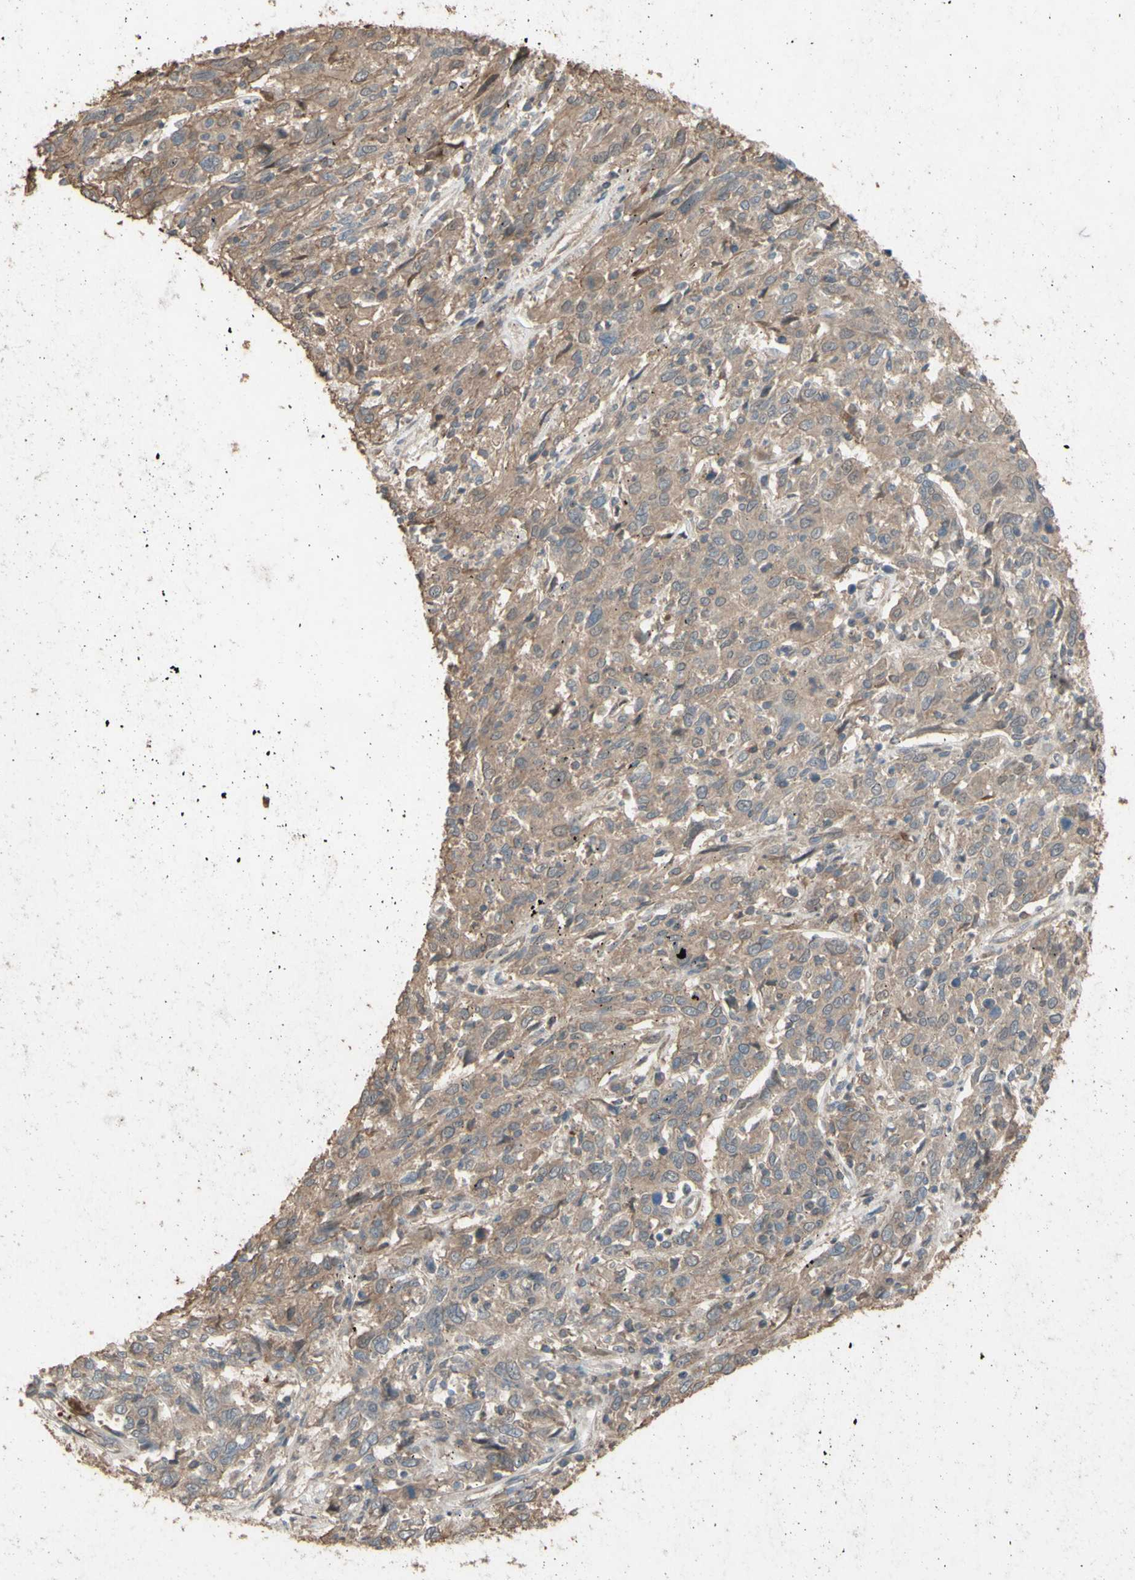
{"staining": {"intensity": "moderate", "quantity": ">75%", "location": "cytoplasmic/membranous"}, "tissue": "cervical cancer", "cell_type": "Tumor cells", "image_type": "cancer", "snomed": [{"axis": "morphology", "description": "Squamous cell carcinoma, NOS"}, {"axis": "topography", "description": "Cervix"}], "caption": "Tumor cells display medium levels of moderate cytoplasmic/membranous positivity in approximately >75% of cells in human cervical squamous cell carcinoma.", "gene": "SHROOM4", "patient": {"sex": "female", "age": 46}}